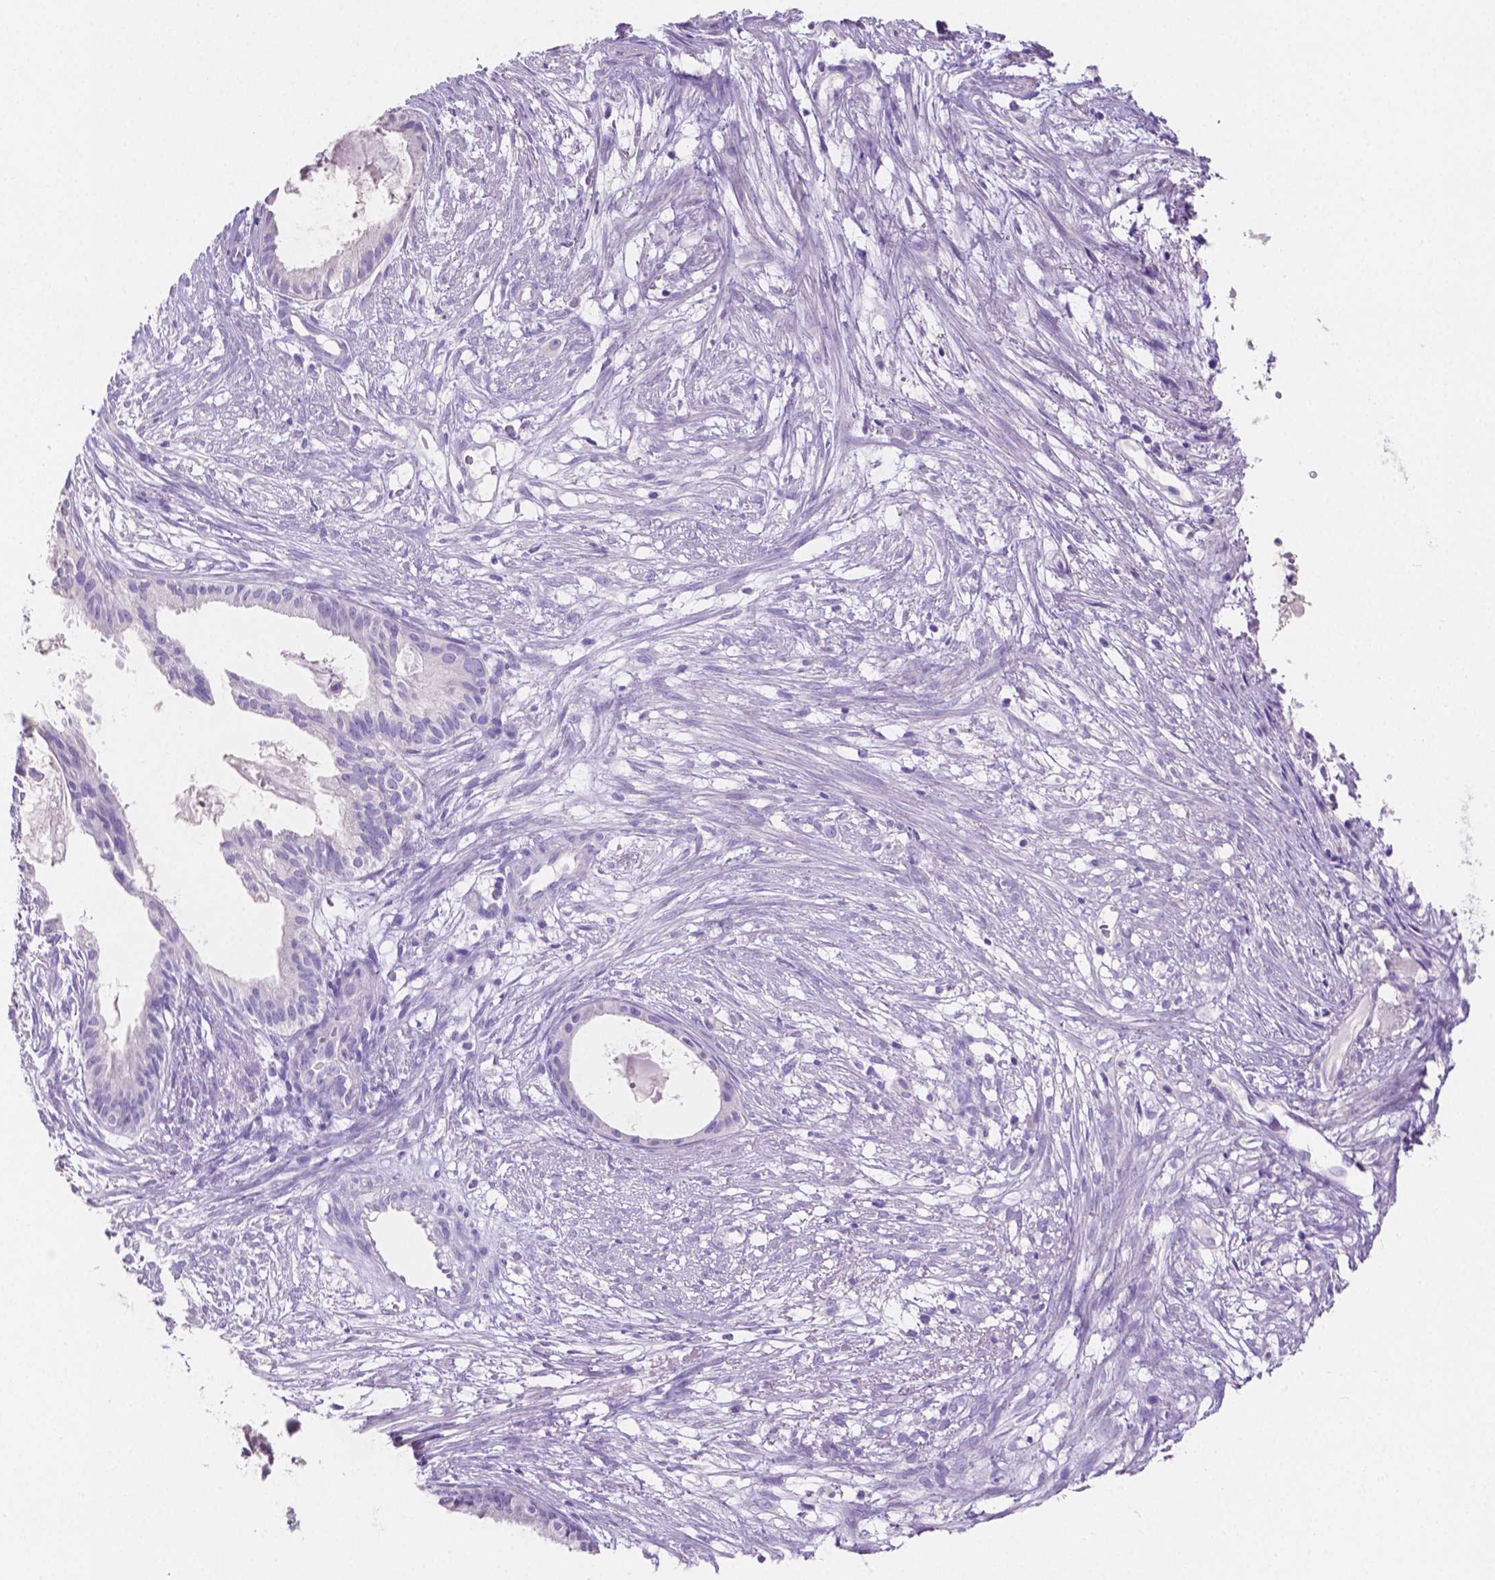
{"staining": {"intensity": "negative", "quantity": "none", "location": "none"}, "tissue": "endometrial cancer", "cell_type": "Tumor cells", "image_type": "cancer", "snomed": [{"axis": "morphology", "description": "Adenocarcinoma, NOS"}, {"axis": "topography", "description": "Endometrium"}], "caption": "Adenocarcinoma (endometrial) was stained to show a protein in brown. There is no significant expression in tumor cells.", "gene": "SLC22A2", "patient": {"sex": "female", "age": 86}}